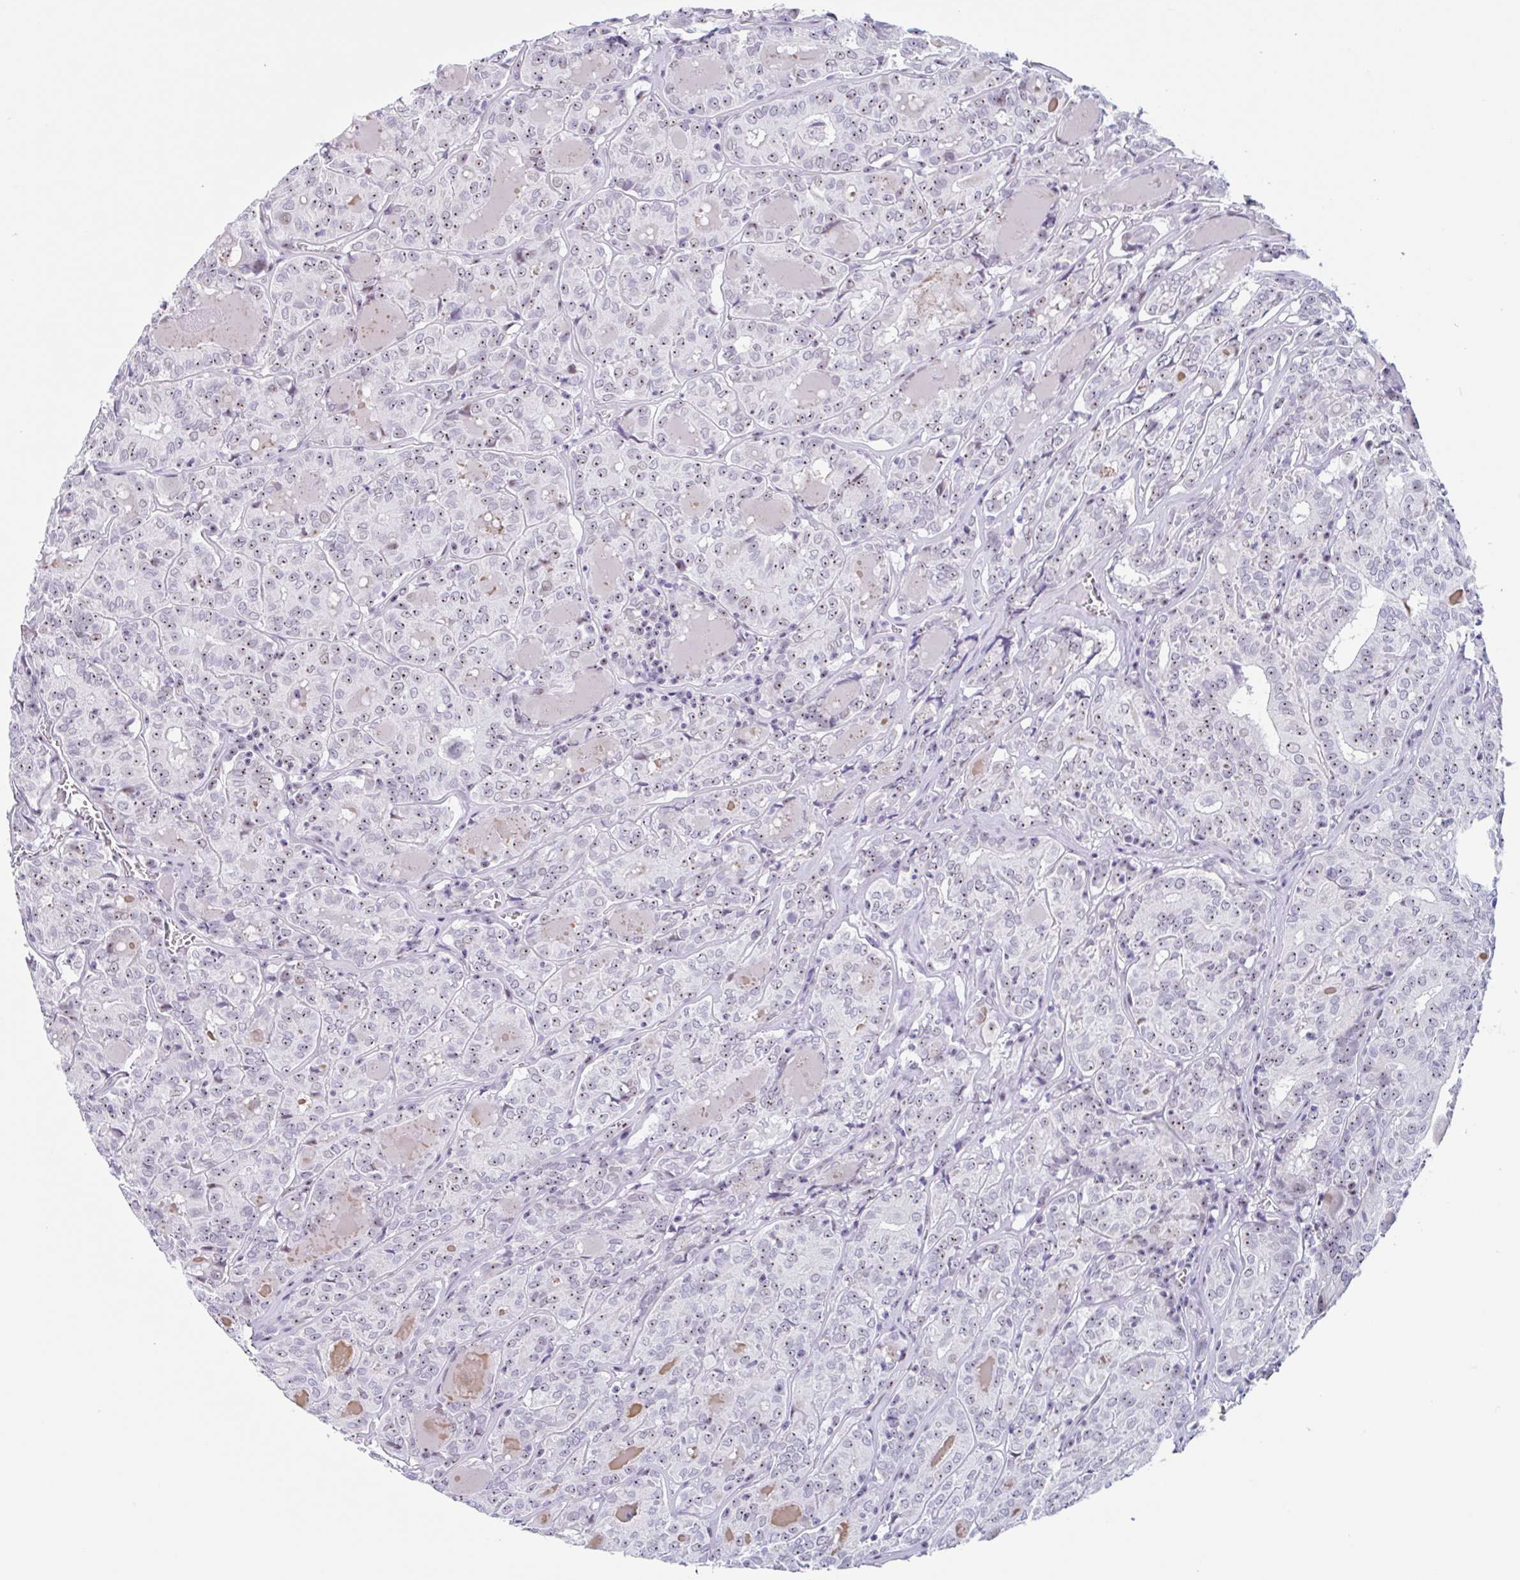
{"staining": {"intensity": "moderate", "quantity": ">75%", "location": "nuclear"}, "tissue": "thyroid cancer", "cell_type": "Tumor cells", "image_type": "cancer", "snomed": [{"axis": "morphology", "description": "Papillary adenocarcinoma, NOS"}, {"axis": "topography", "description": "Thyroid gland"}], "caption": "Immunohistochemistry photomicrograph of neoplastic tissue: human papillary adenocarcinoma (thyroid) stained using IHC demonstrates medium levels of moderate protein expression localized specifically in the nuclear of tumor cells, appearing as a nuclear brown color.", "gene": "LENG9", "patient": {"sex": "female", "age": 72}}